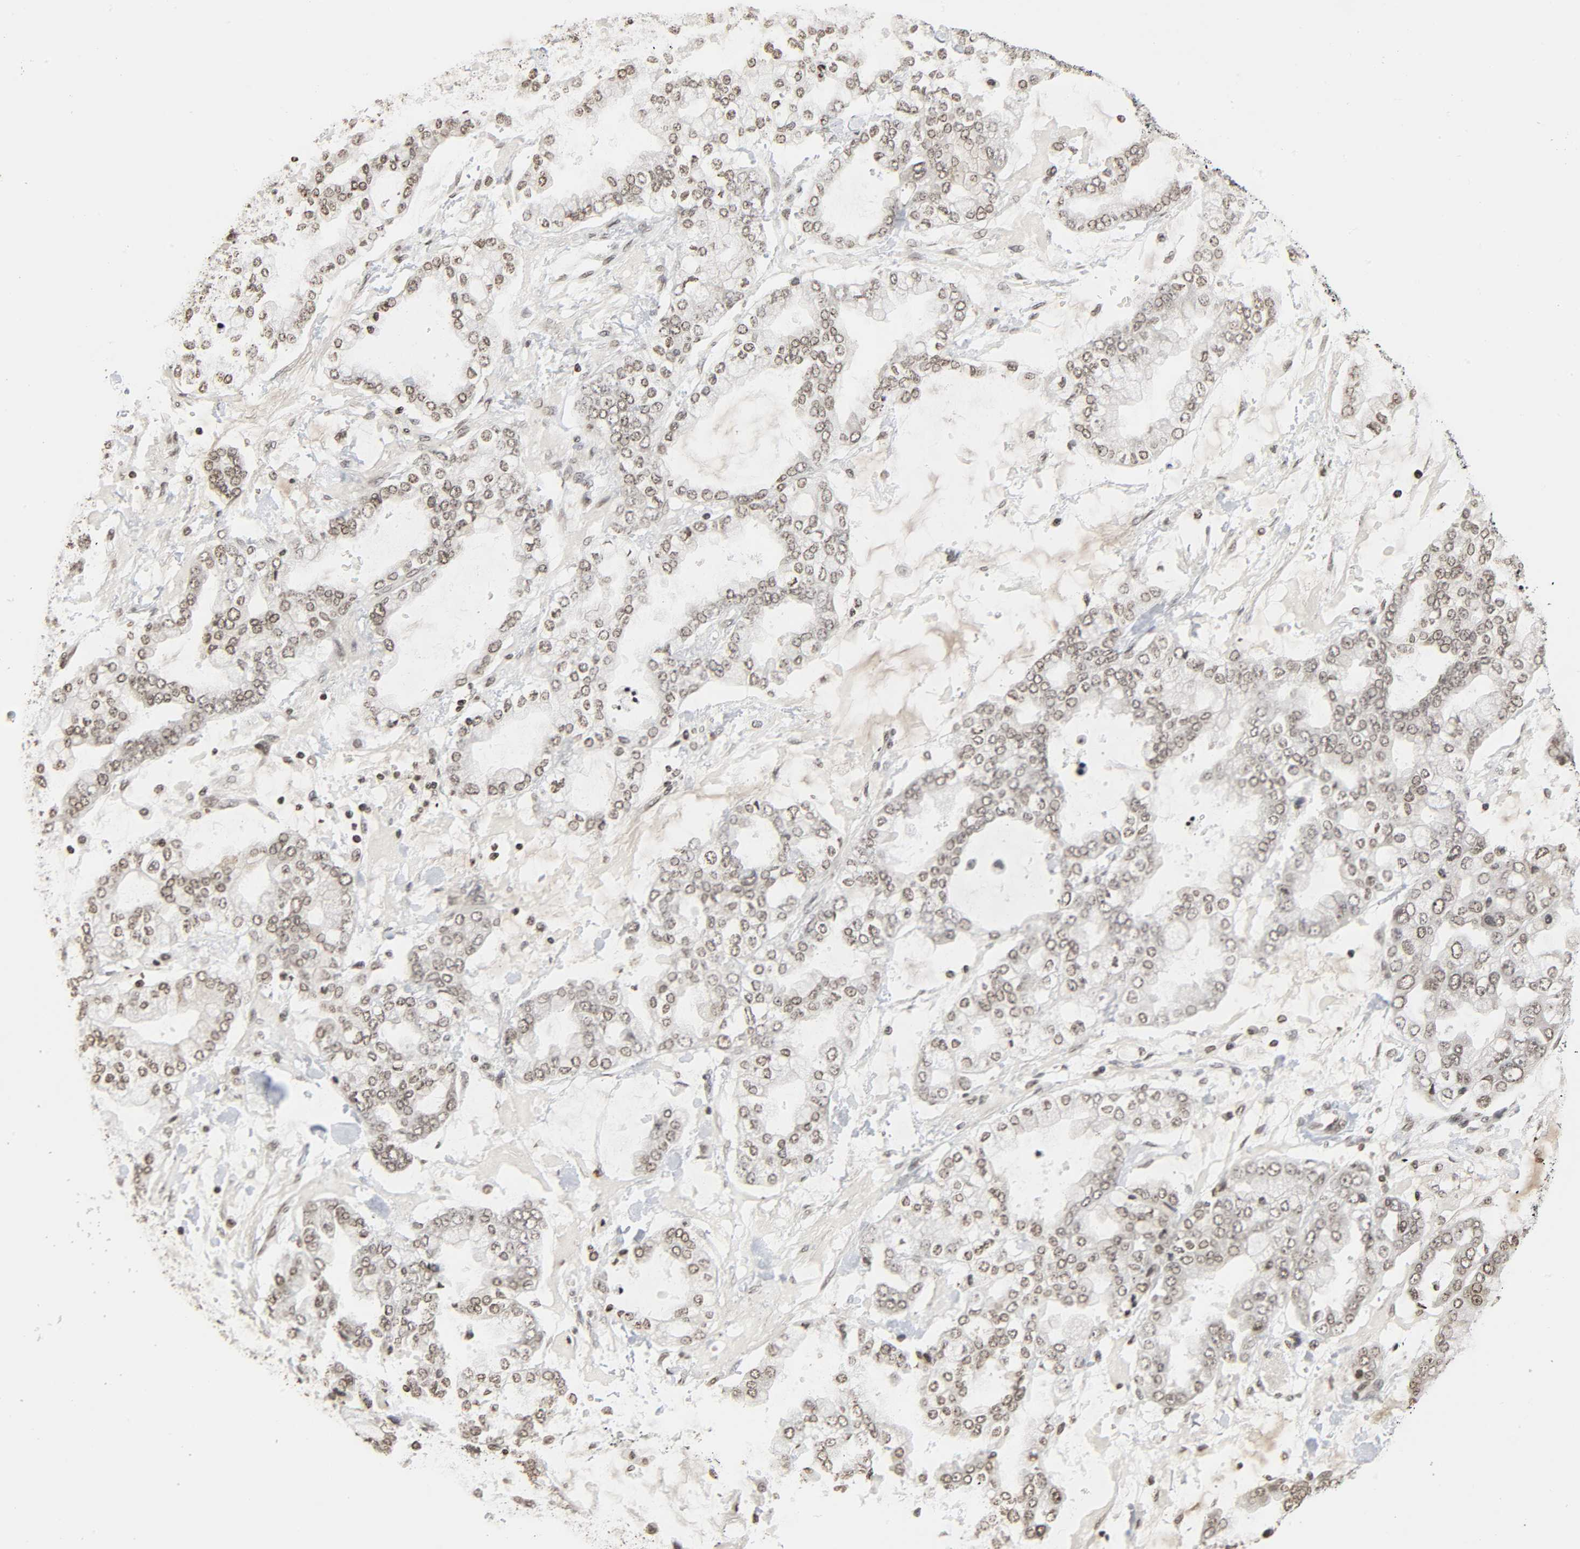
{"staining": {"intensity": "weak", "quantity": ">75%", "location": "nuclear"}, "tissue": "stomach cancer", "cell_type": "Tumor cells", "image_type": "cancer", "snomed": [{"axis": "morphology", "description": "Normal tissue, NOS"}, {"axis": "morphology", "description": "Adenocarcinoma, NOS"}, {"axis": "topography", "description": "Stomach, upper"}, {"axis": "topography", "description": "Stomach"}], "caption": "The micrograph shows staining of adenocarcinoma (stomach), revealing weak nuclear protein expression (brown color) within tumor cells. (DAB IHC, brown staining for protein, blue staining for nuclei).", "gene": "ELAVL1", "patient": {"sex": "male", "age": 76}}